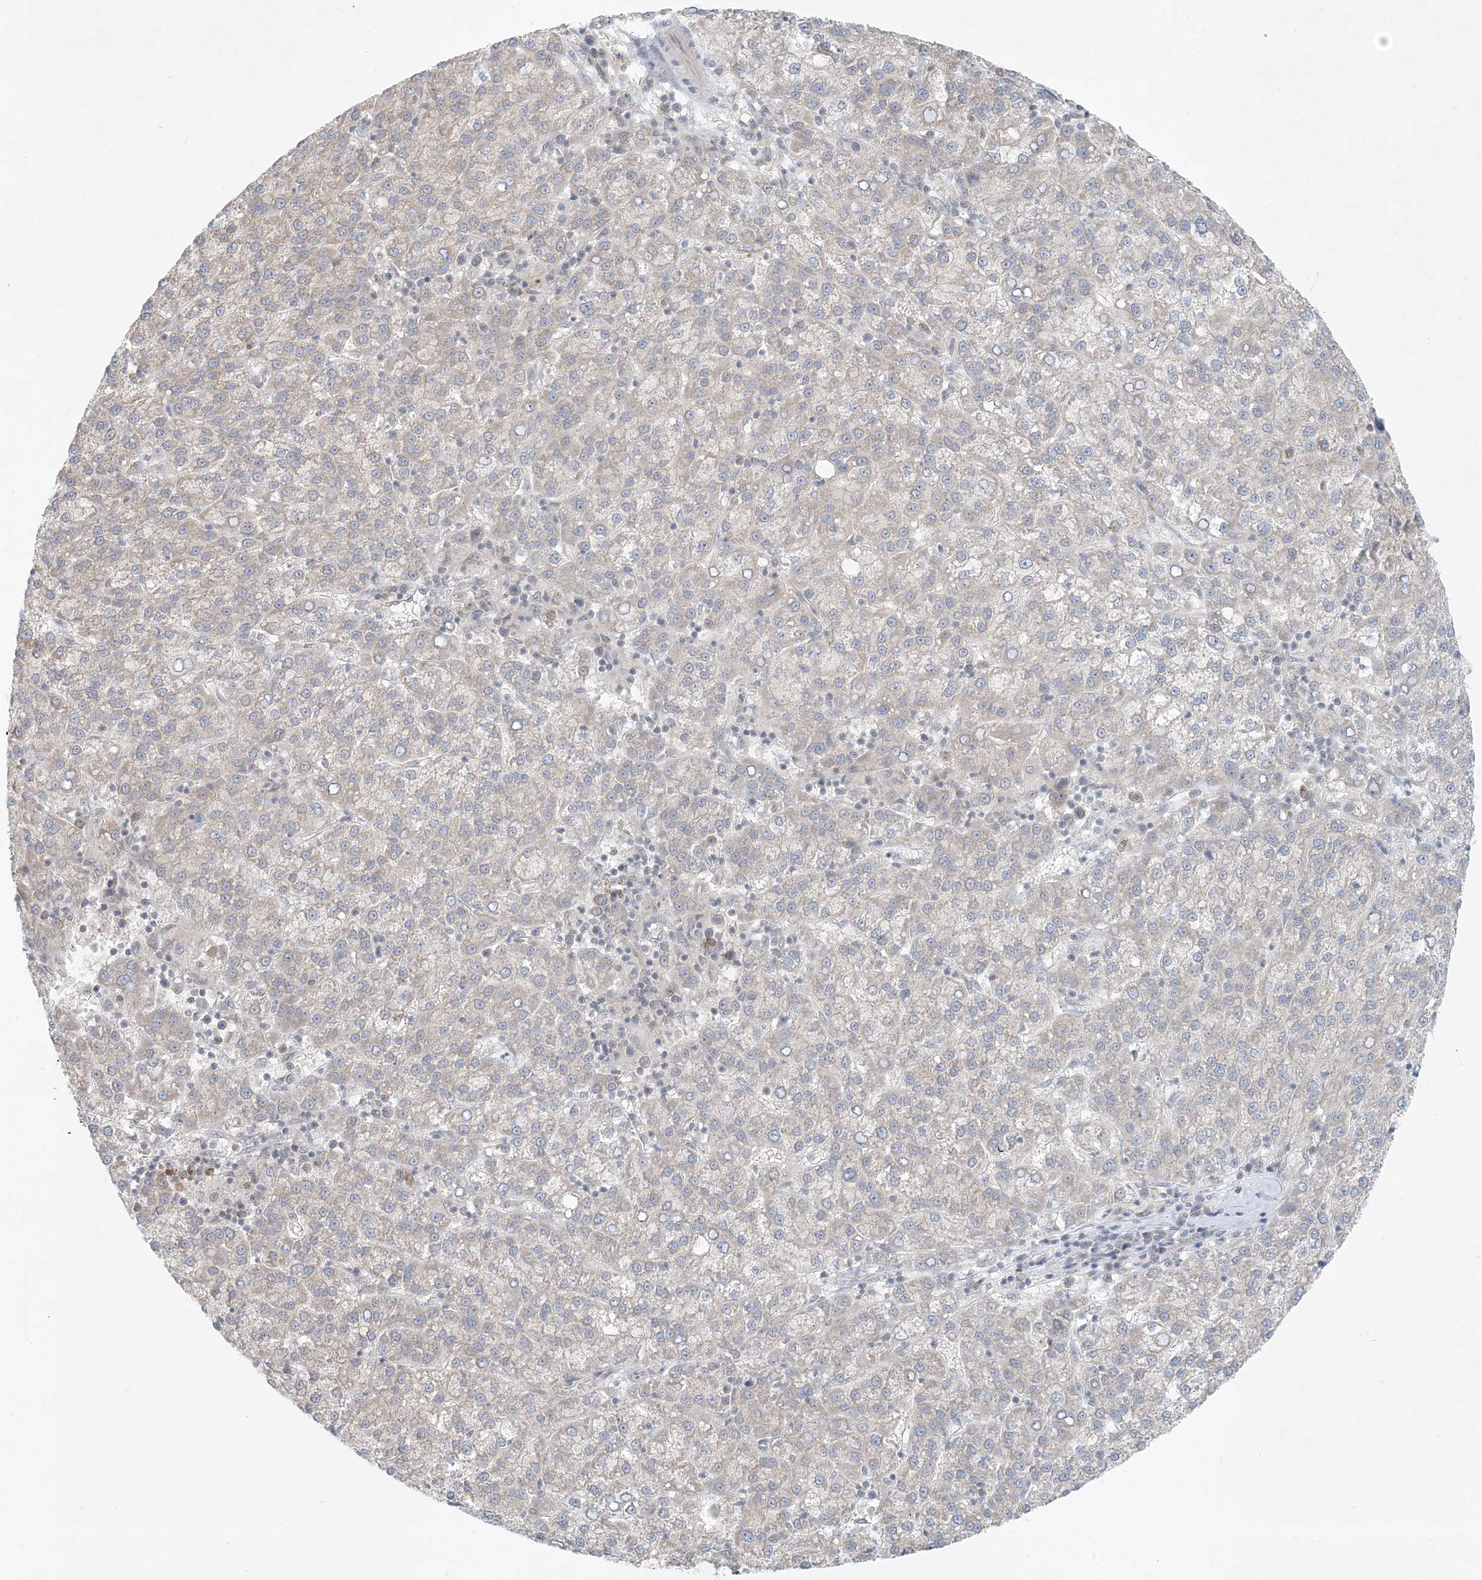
{"staining": {"intensity": "weak", "quantity": "25%-75%", "location": "cytoplasmic/membranous"}, "tissue": "liver cancer", "cell_type": "Tumor cells", "image_type": "cancer", "snomed": [{"axis": "morphology", "description": "Carcinoma, Hepatocellular, NOS"}, {"axis": "topography", "description": "Liver"}], "caption": "Liver cancer was stained to show a protein in brown. There is low levels of weak cytoplasmic/membranous expression in approximately 25%-75% of tumor cells.", "gene": "OBI1", "patient": {"sex": "female", "age": 58}}